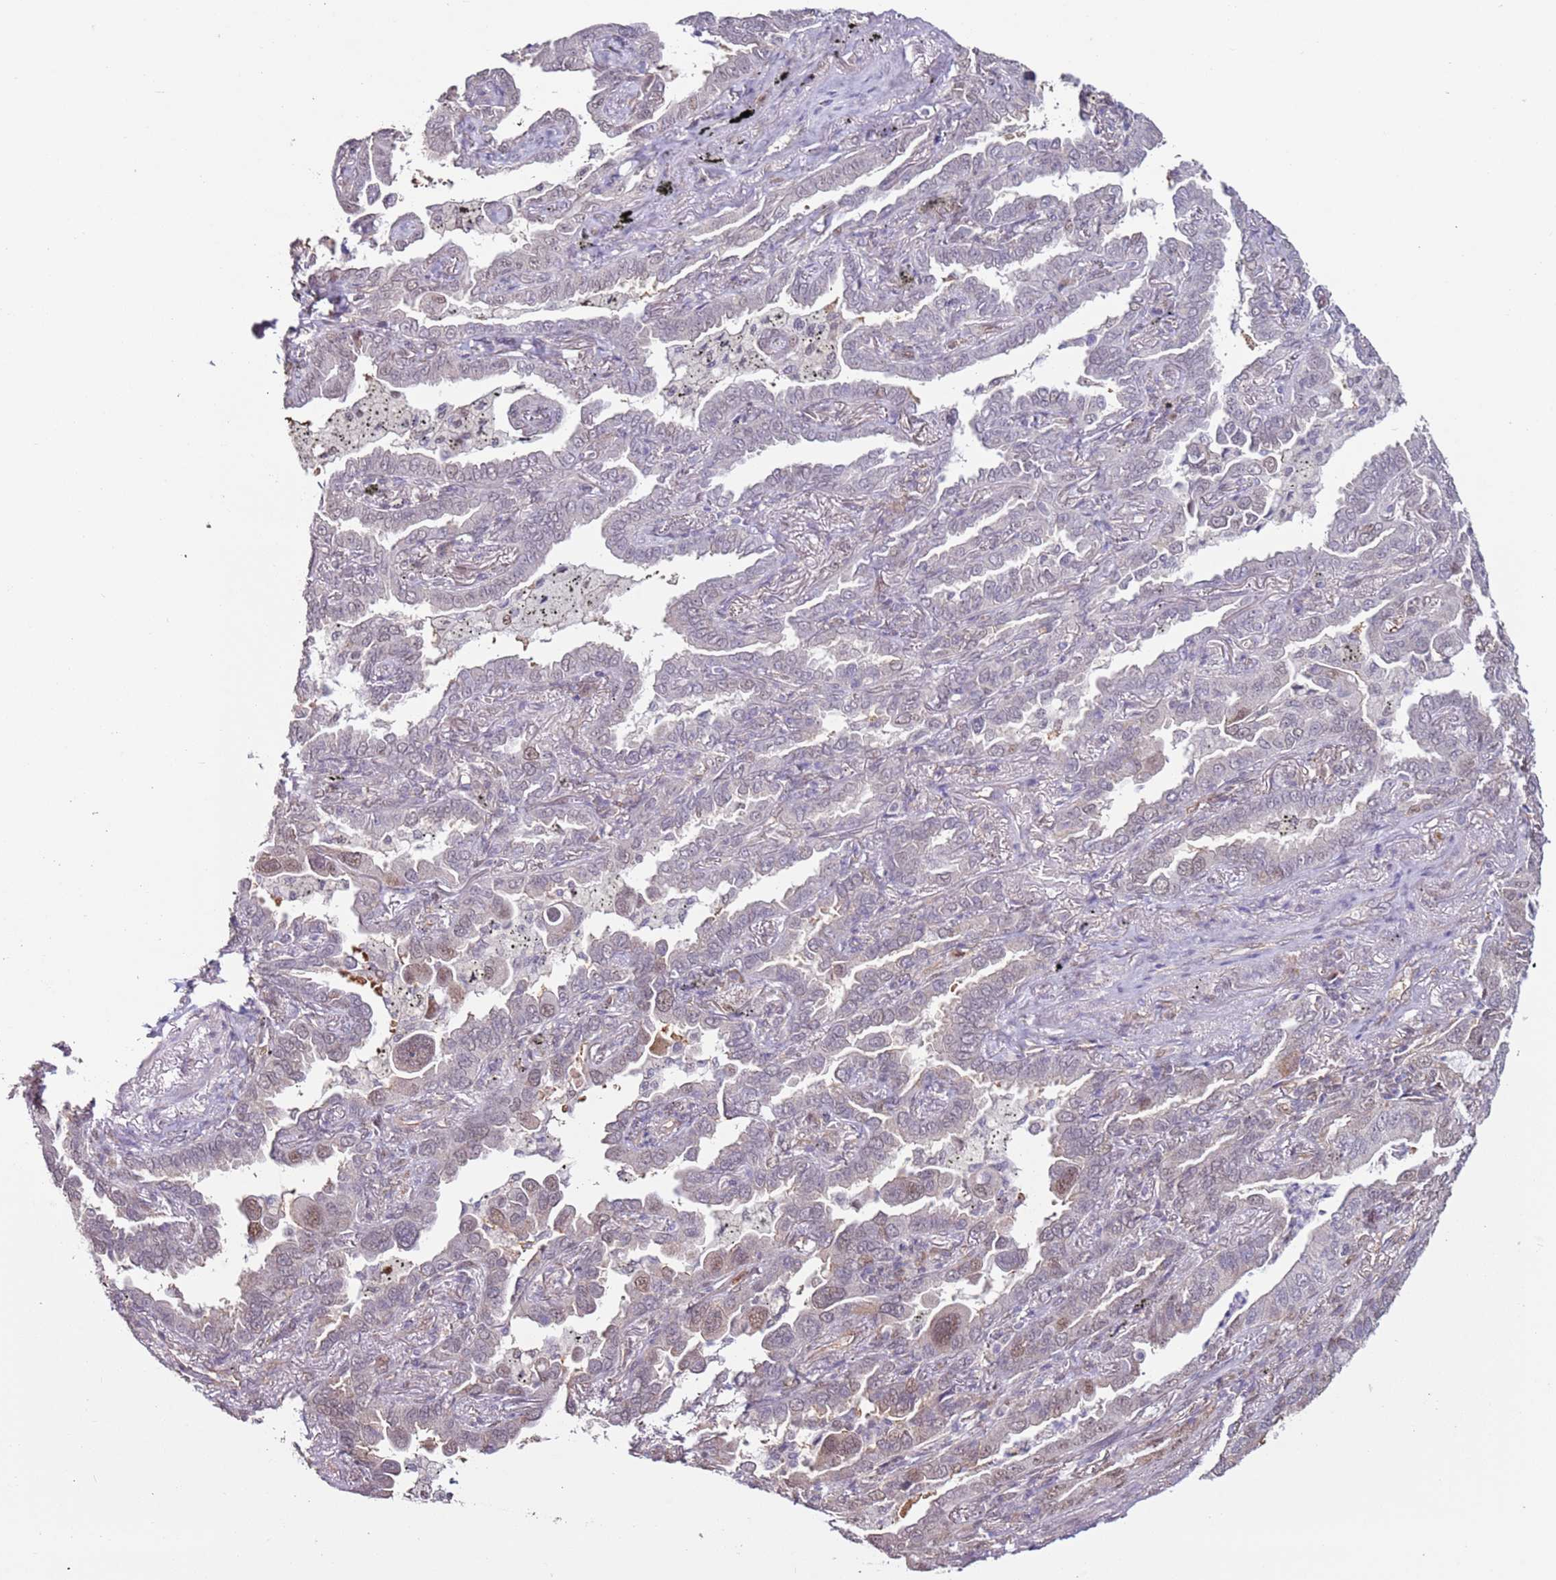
{"staining": {"intensity": "weak", "quantity": "<25%", "location": "nuclear"}, "tissue": "lung cancer", "cell_type": "Tumor cells", "image_type": "cancer", "snomed": [{"axis": "morphology", "description": "Adenocarcinoma, NOS"}, {"axis": "topography", "description": "Lung"}], "caption": "This is an IHC micrograph of human adenocarcinoma (lung). There is no expression in tumor cells.", "gene": "PSMD4", "patient": {"sex": "male", "age": 67}}